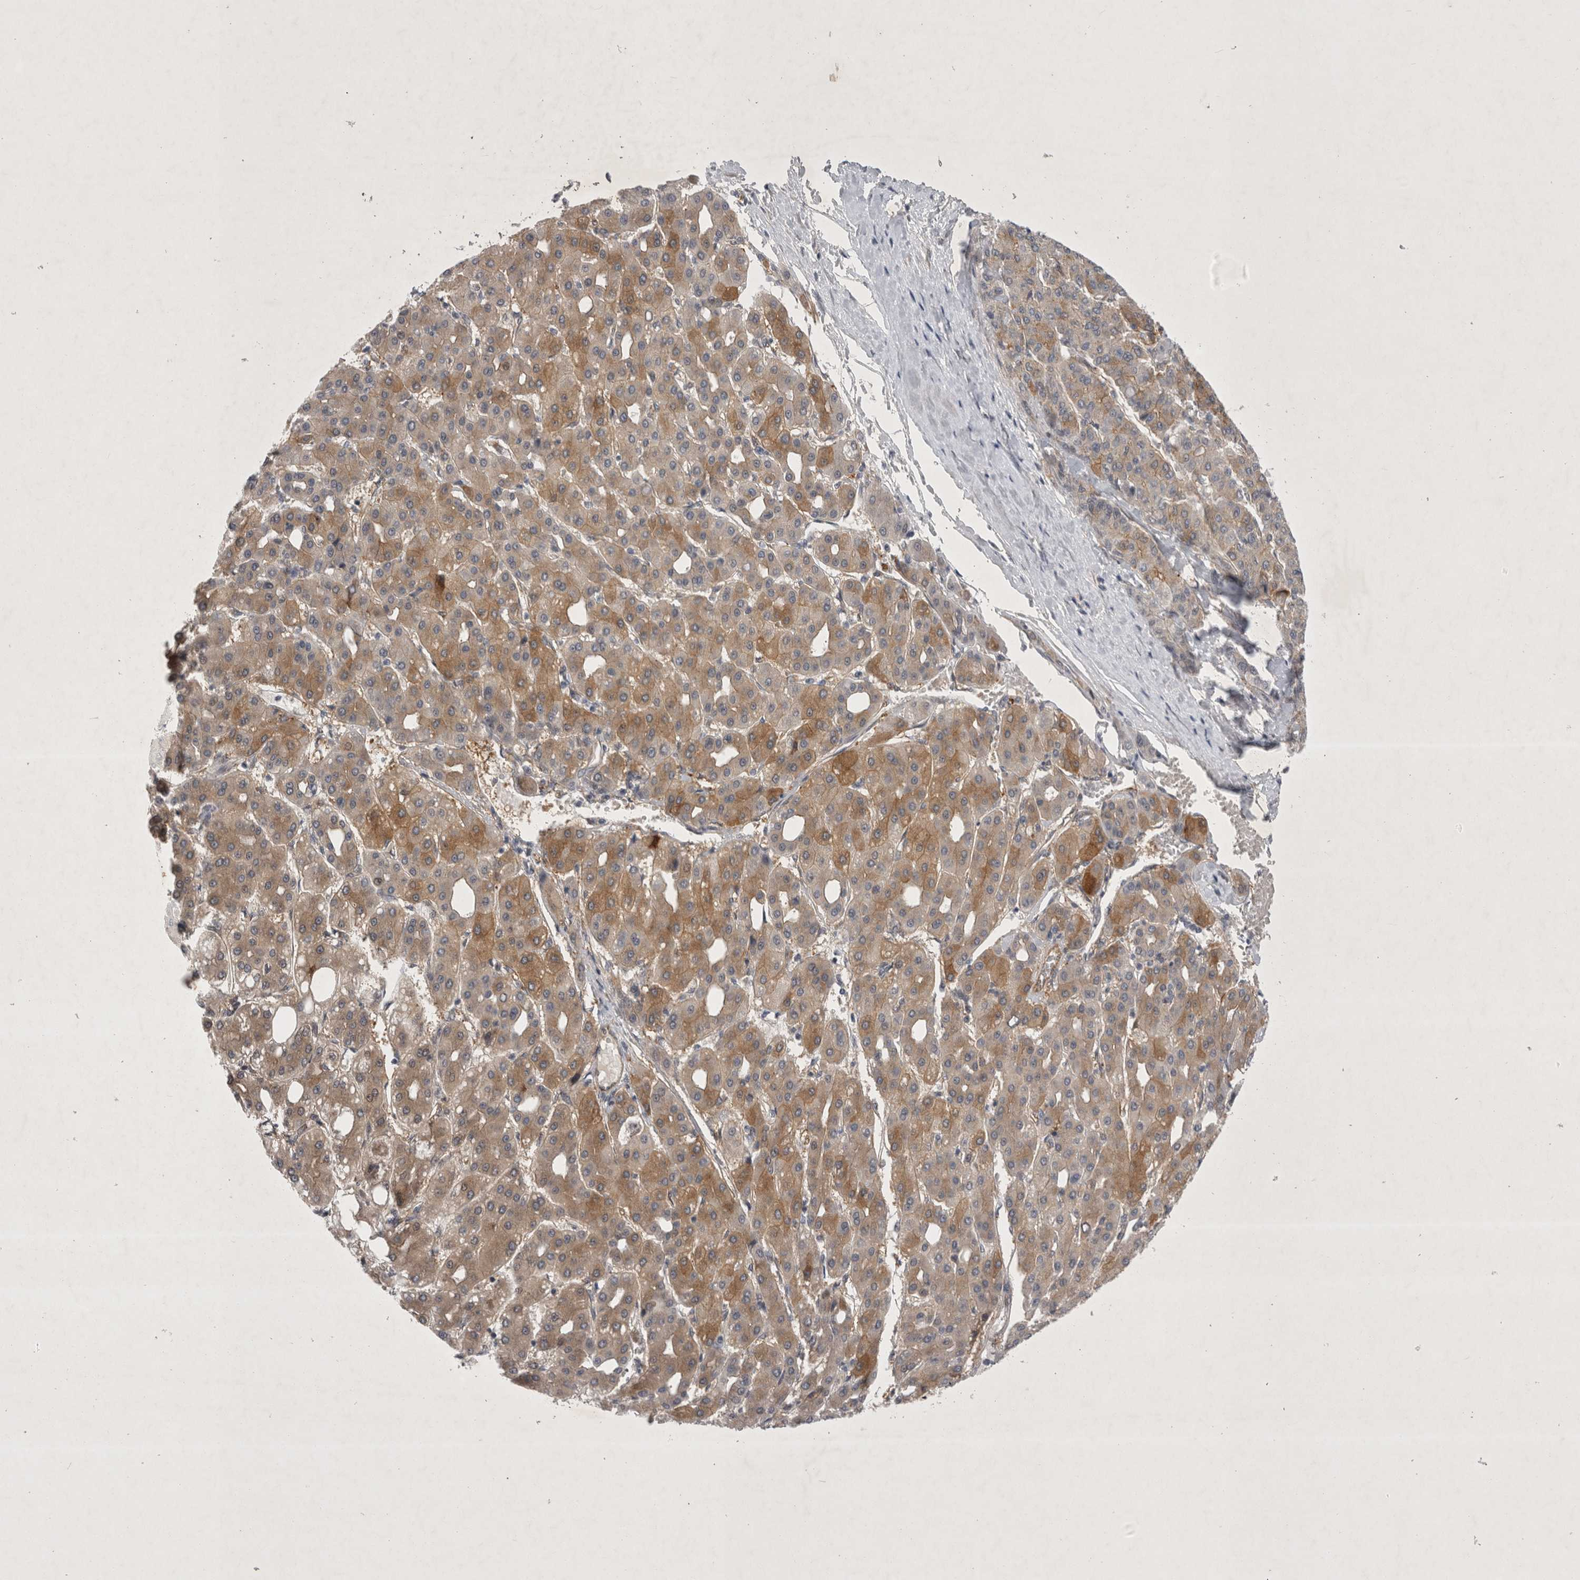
{"staining": {"intensity": "moderate", "quantity": ">75%", "location": "cytoplasmic/membranous"}, "tissue": "liver cancer", "cell_type": "Tumor cells", "image_type": "cancer", "snomed": [{"axis": "morphology", "description": "Carcinoma, Hepatocellular, NOS"}, {"axis": "topography", "description": "Liver"}], "caption": "There is medium levels of moderate cytoplasmic/membranous positivity in tumor cells of liver cancer (hepatocellular carcinoma), as demonstrated by immunohistochemical staining (brown color).", "gene": "PARP11", "patient": {"sex": "male", "age": 65}}